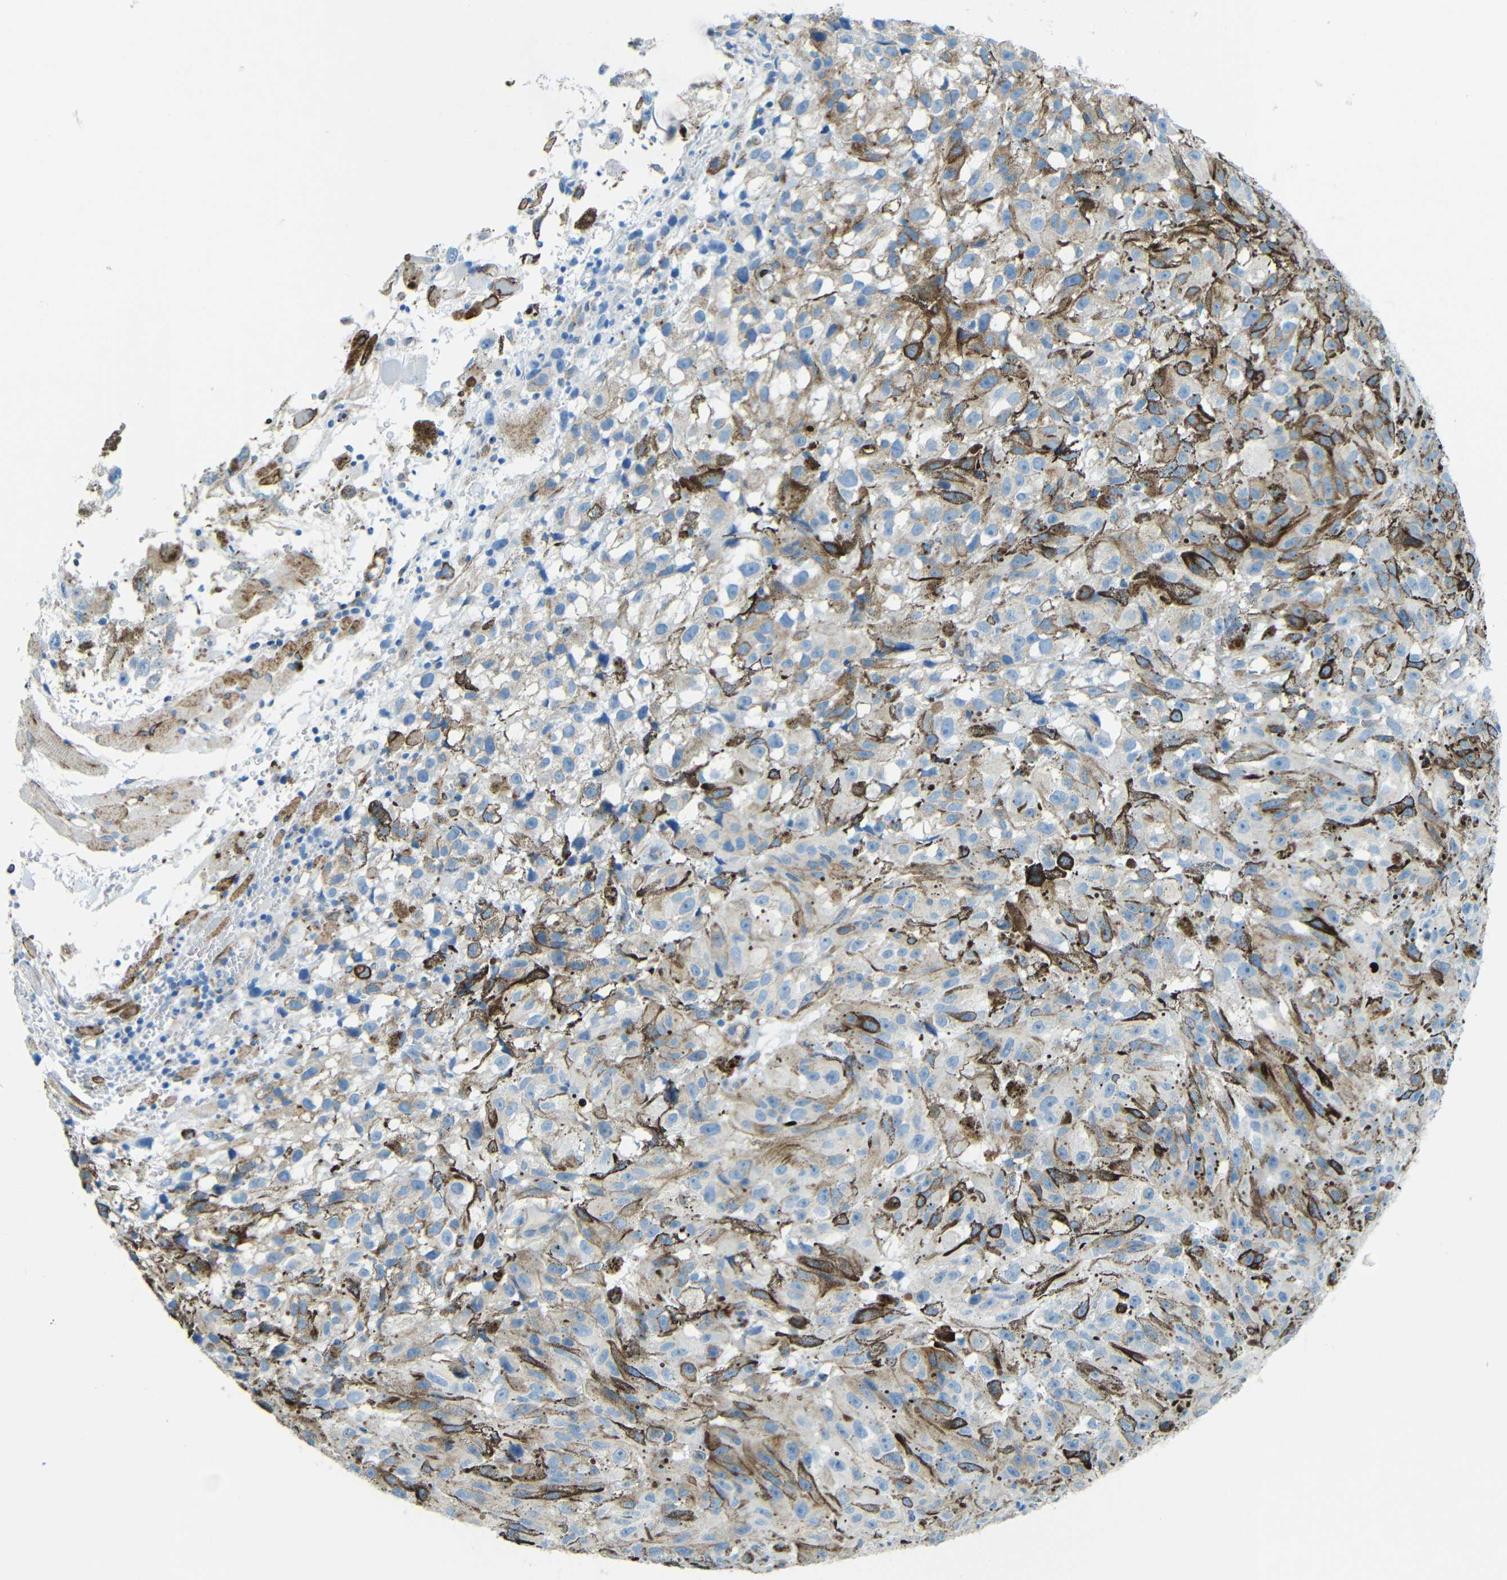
{"staining": {"intensity": "moderate", "quantity": "<25%", "location": "cytoplasmic/membranous"}, "tissue": "melanoma", "cell_type": "Tumor cells", "image_type": "cancer", "snomed": [{"axis": "morphology", "description": "Malignant melanoma, NOS"}, {"axis": "topography", "description": "Skin"}], "caption": "The micrograph displays staining of melanoma, revealing moderate cytoplasmic/membranous protein staining (brown color) within tumor cells.", "gene": "TUBB4B", "patient": {"sex": "female", "age": 104}}